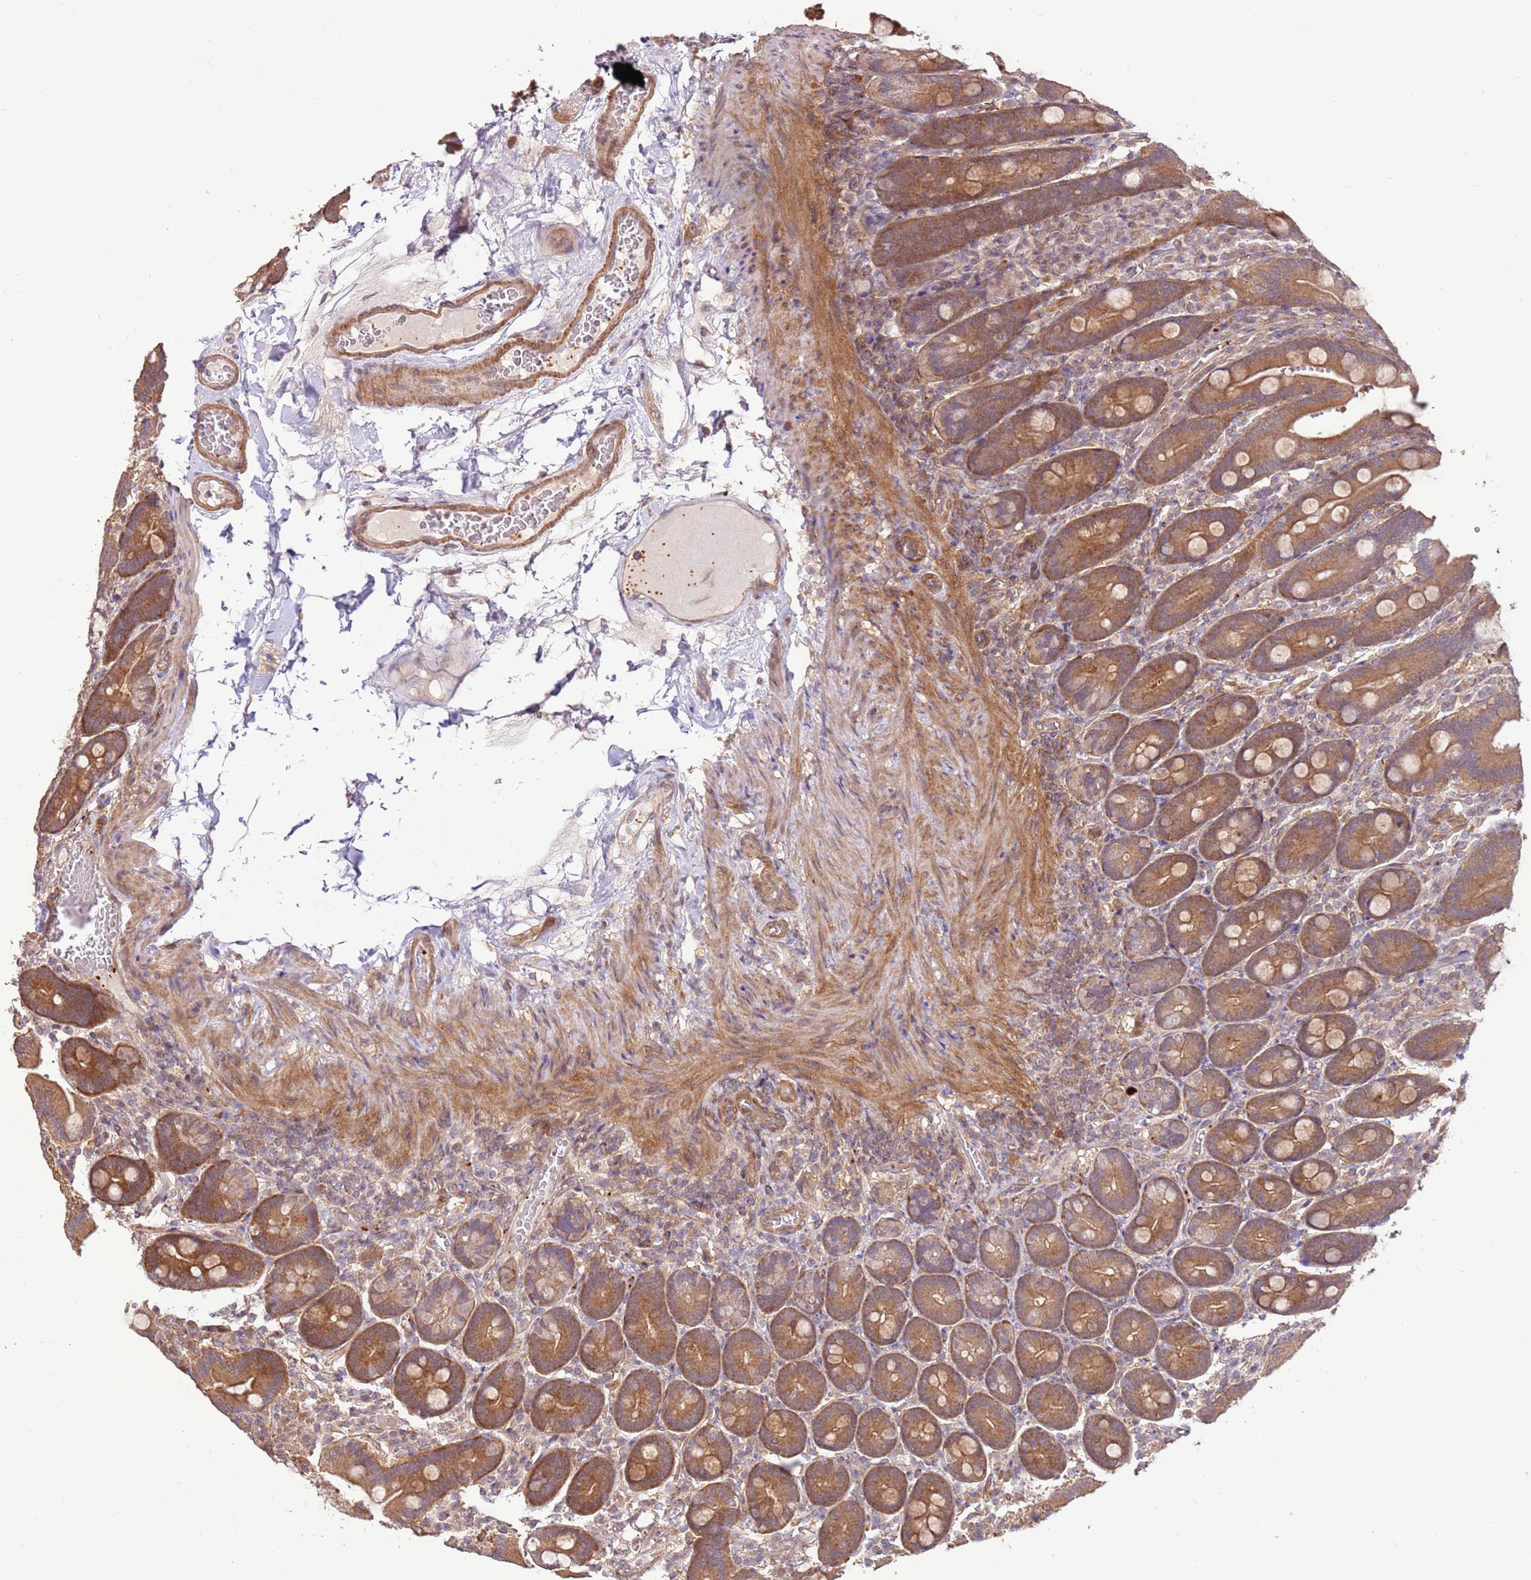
{"staining": {"intensity": "strong", "quantity": ">75%", "location": "cytoplasmic/membranous,nuclear"}, "tissue": "duodenum", "cell_type": "Glandular cells", "image_type": "normal", "snomed": [{"axis": "morphology", "description": "Normal tissue, NOS"}, {"axis": "topography", "description": "Duodenum"}], "caption": "IHC (DAB (3,3'-diaminobenzidine)) staining of benign duodenum shows strong cytoplasmic/membranous,nuclear protein staining in approximately >75% of glandular cells. IHC stains the protein of interest in brown and the nuclei are stained blue.", "gene": "CCDC112", "patient": {"sex": "female", "age": 62}}